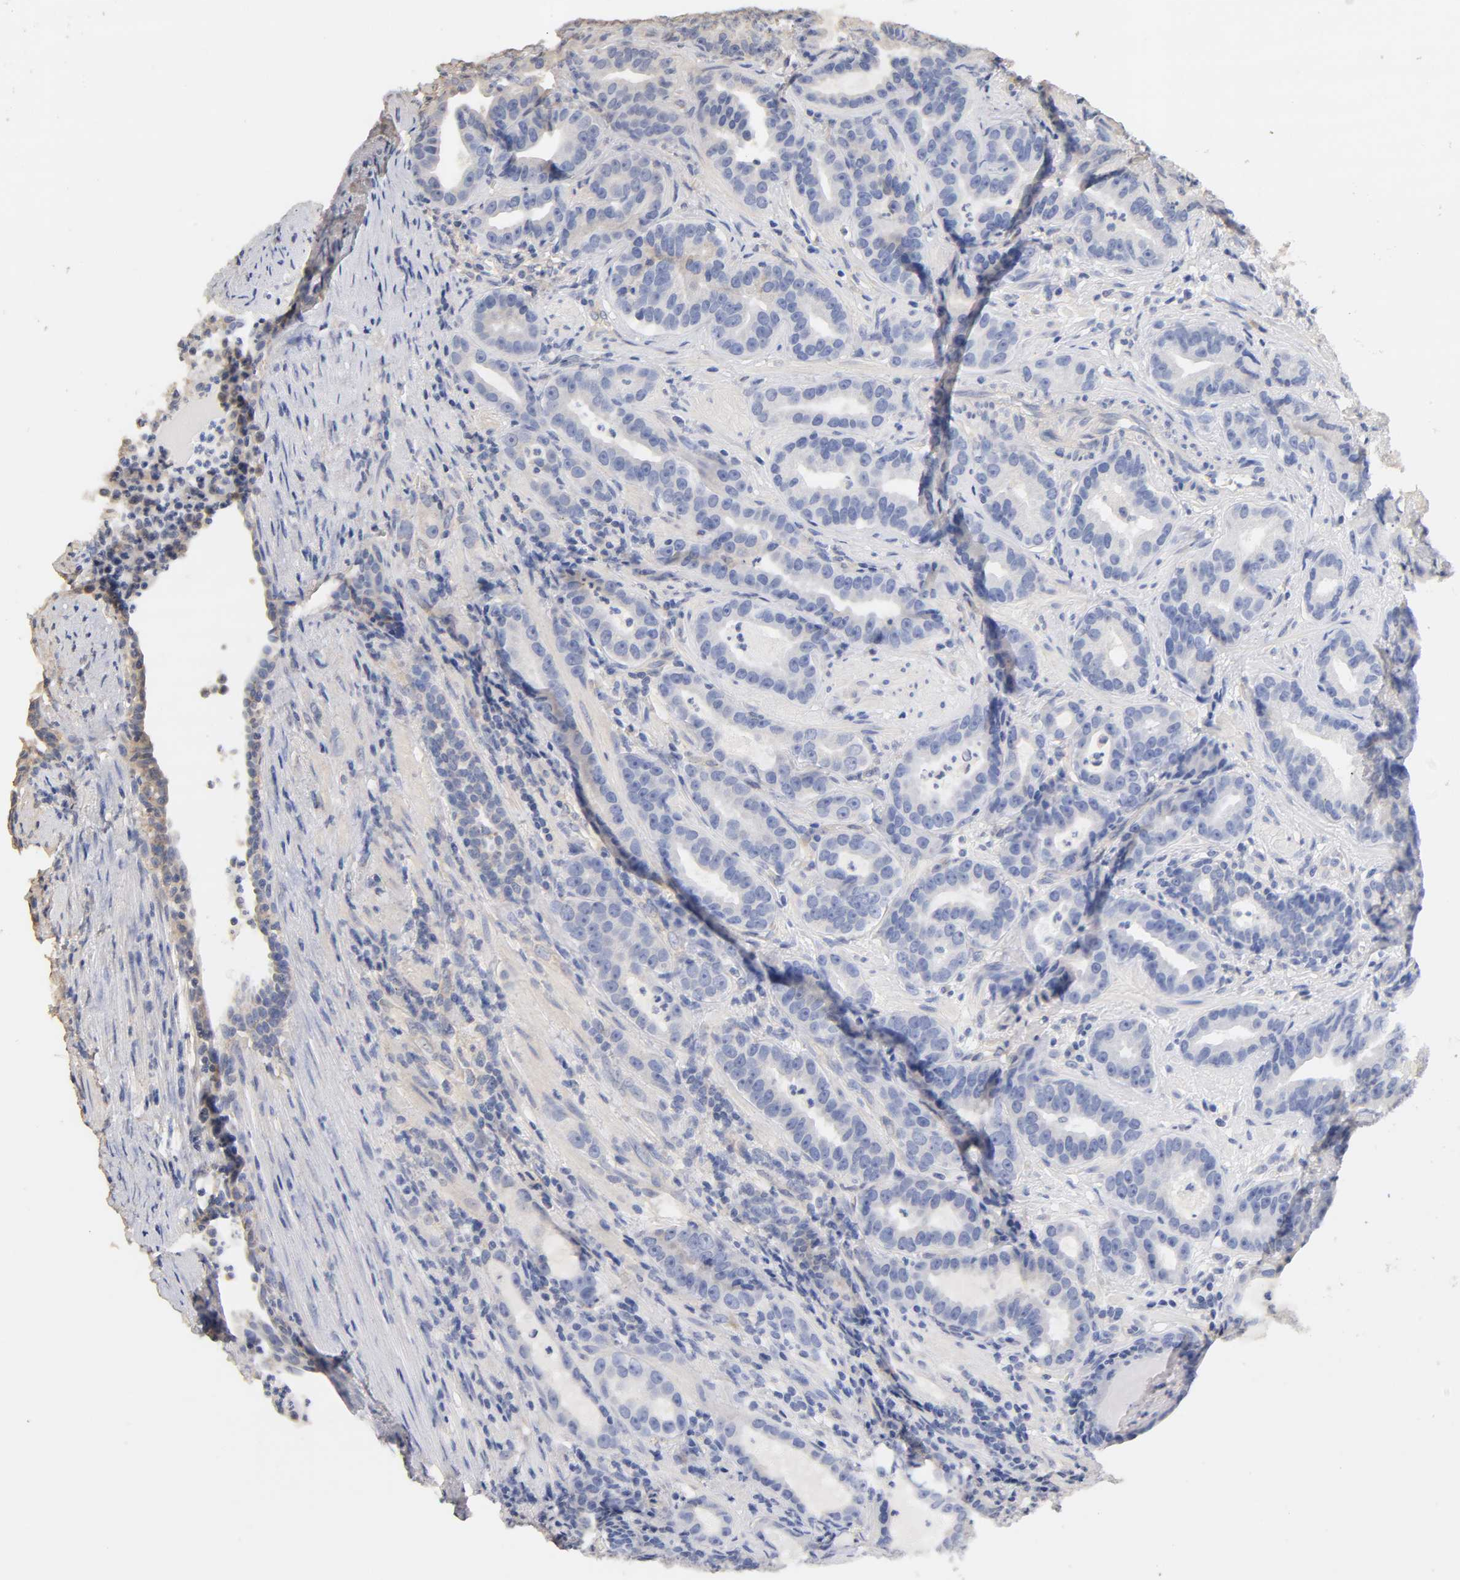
{"staining": {"intensity": "negative", "quantity": "none", "location": "none"}, "tissue": "prostate cancer", "cell_type": "Tumor cells", "image_type": "cancer", "snomed": [{"axis": "morphology", "description": "Adenocarcinoma, Low grade"}, {"axis": "topography", "description": "Prostate"}], "caption": "This is an IHC photomicrograph of prostate adenocarcinoma (low-grade). There is no positivity in tumor cells.", "gene": "VSIG4", "patient": {"sex": "male", "age": 59}}